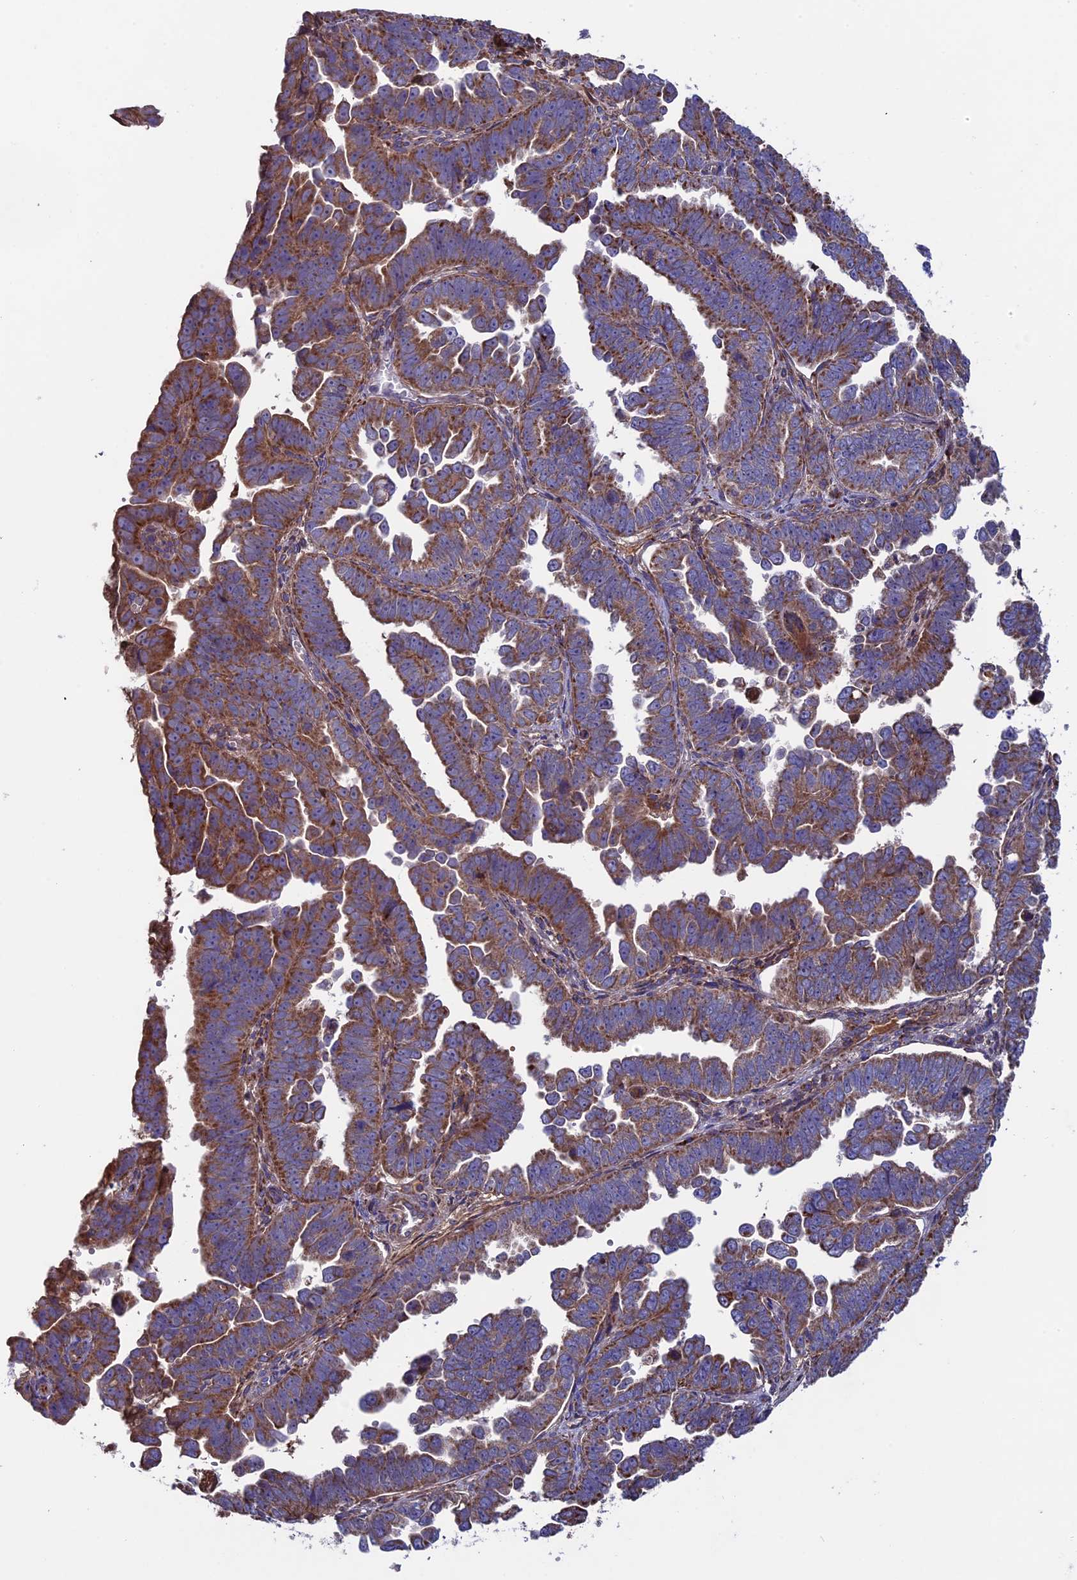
{"staining": {"intensity": "strong", "quantity": ">75%", "location": "cytoplasmic/membranous"}, "tissue": "endometrial cancer", "cell_type": "Tumor cells", "image_type": "cancer", "snomed": [{"axis": "morphology", "description": "Adenocarcinoma, NOS"}, {"axis": "topography", "description": "Endometrium"}], "caption": "A high-resolution micrograph shows IHC staining of endometrial adenocarcinoma, which shows strong cytoplasmic/membranous positivity in about >75% of tumor cells. (DAB IHC, brown staining for protein, blue staining for nuclei).", "gene": "SLC15A5", "patient": {"sex": "female", "age": 75}}